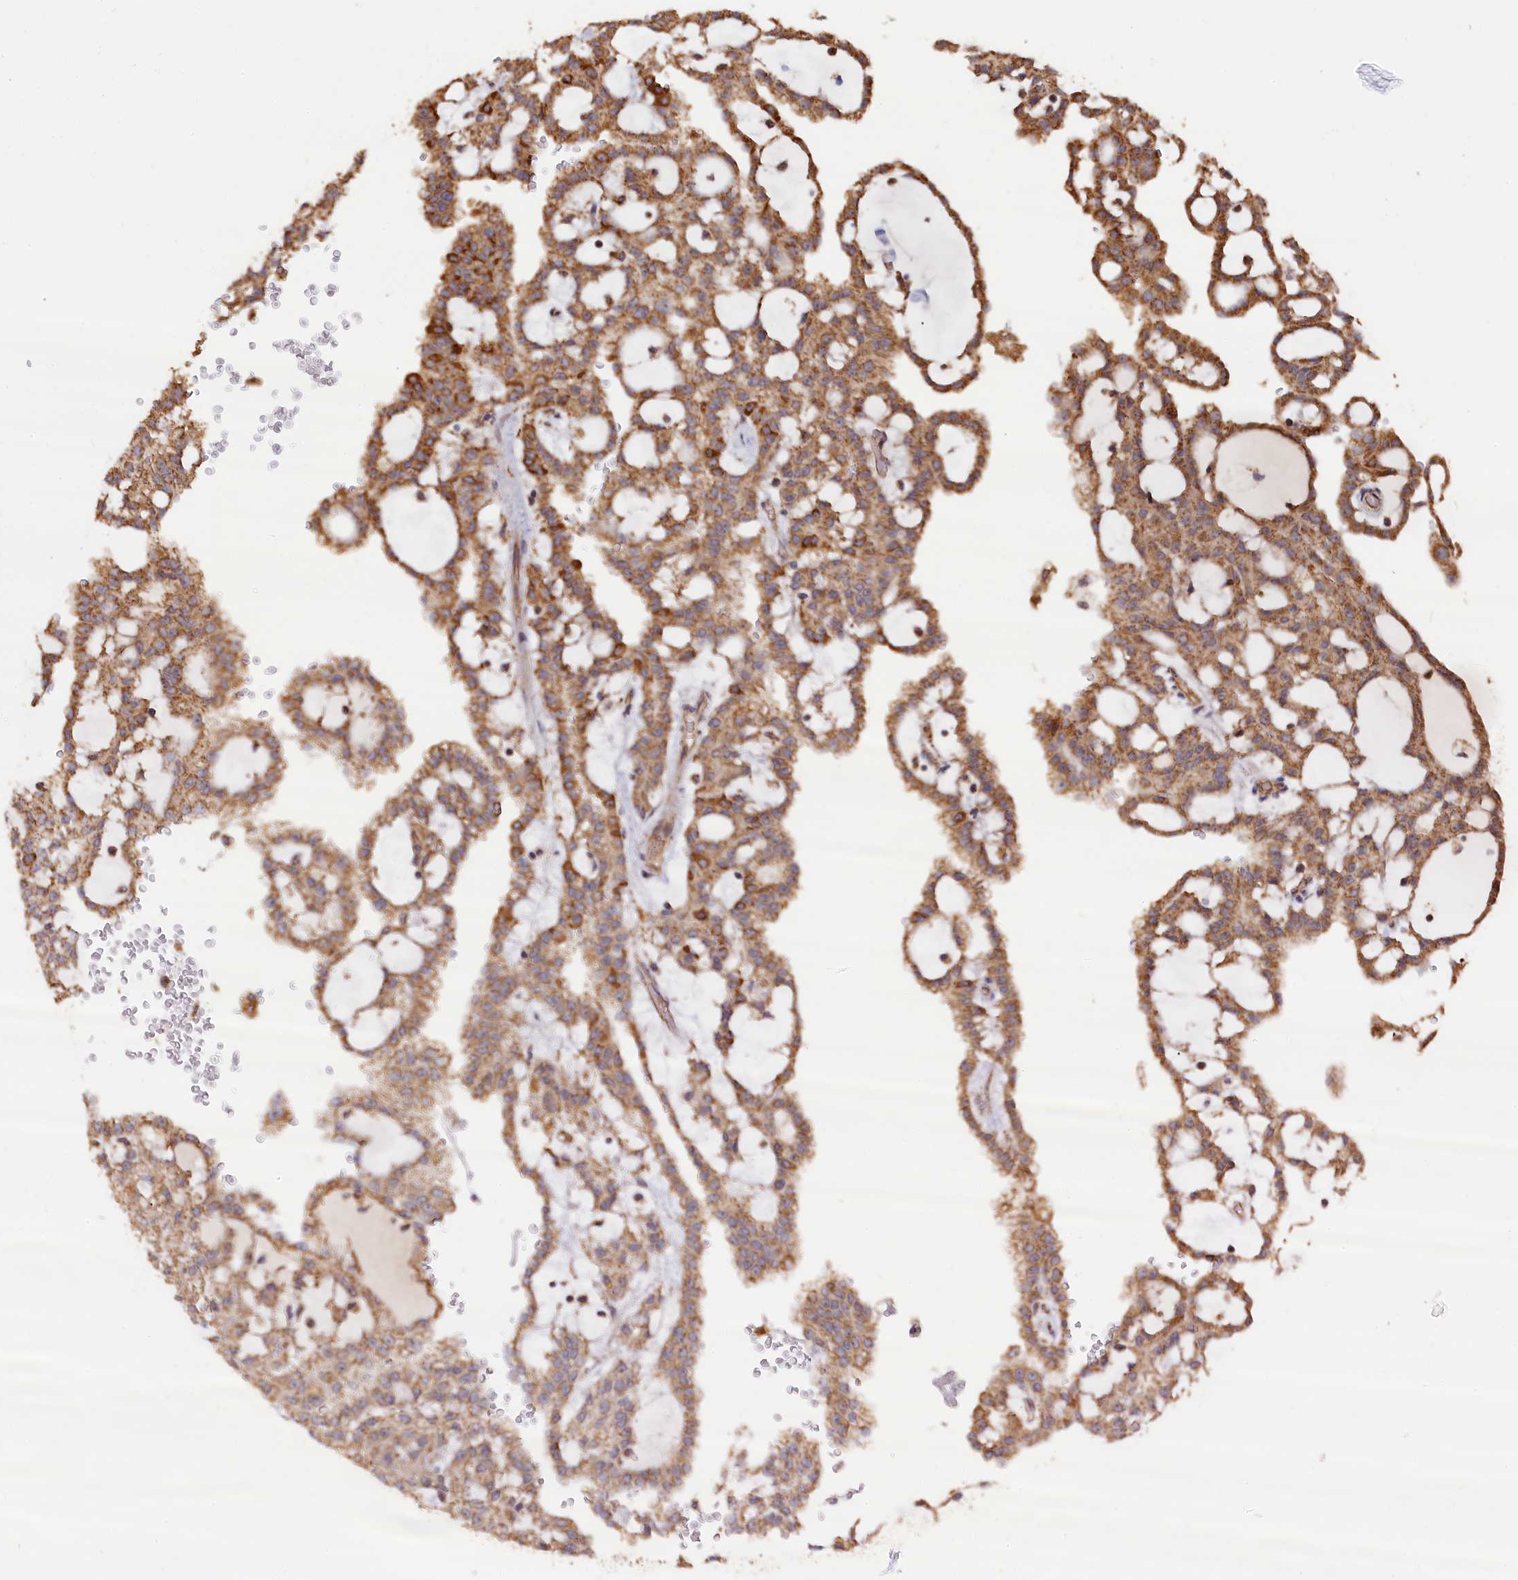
{"staining": {"intensity": "moderate", "quantity": ">75%", "location": "cytoplasmic/membranous"}, "tissue": "renal cancer", "cell_type": "Tumor cells", "image_type": "cancer", "snomed": [{"axis": "morphology", "description": "Adenocarcinoma, NOS"}, {"axis": "topography", "description": "Kidney"}], "caption": "Immunohistochemistry (IHC) of human adenocarcinoma (renal) reveals medium levels of moderate cytoplasmic/membranous positivity in approximately >75% of tumor cells. (brown staining indicates protein expression, while blue staining denotes nuclei).", "gene": "ZNF816", "patient": {"sex": "male", "age": 63}}